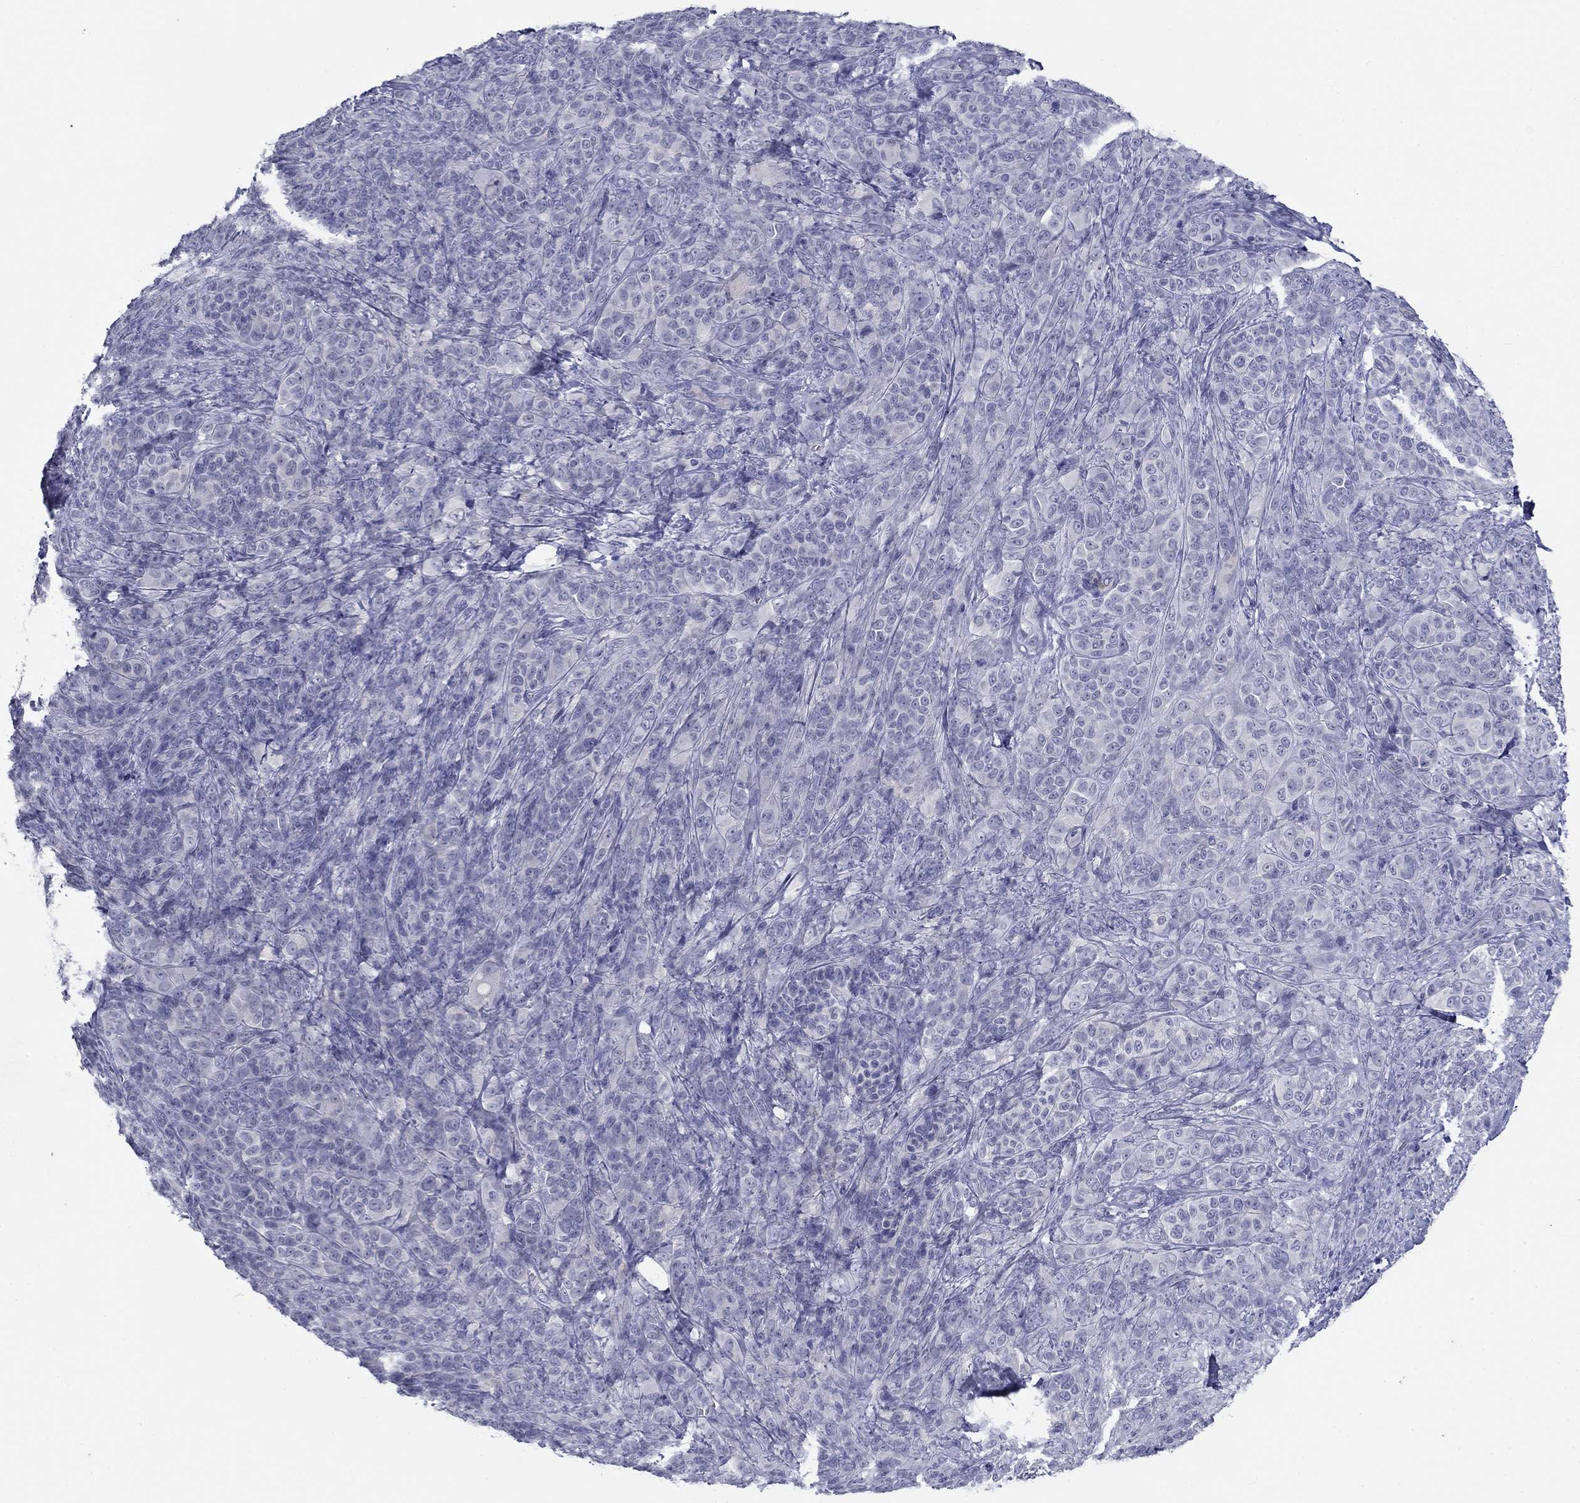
{"staining": {"intensity": "negative", "quantity": "none", "location": "none"}, "tissue": "melanoma", "cell_type": "Tumor cells", "image_type": "cancer", "snomed": [{"axis": "morphology", "description": "Malignant melanoma, NOS"}, {"axis": "topography", "description": "Skin"}], "caption": "Immunohistochemistry of human melanoma reveals no positivity in tumor cells. (Stains: DAB IHC with hematoxylin counter stain, Microscopy: brightfield microscopy at high magnification).", "gene": "PLS1", "patient": {"sex": "female", "age": 87}}